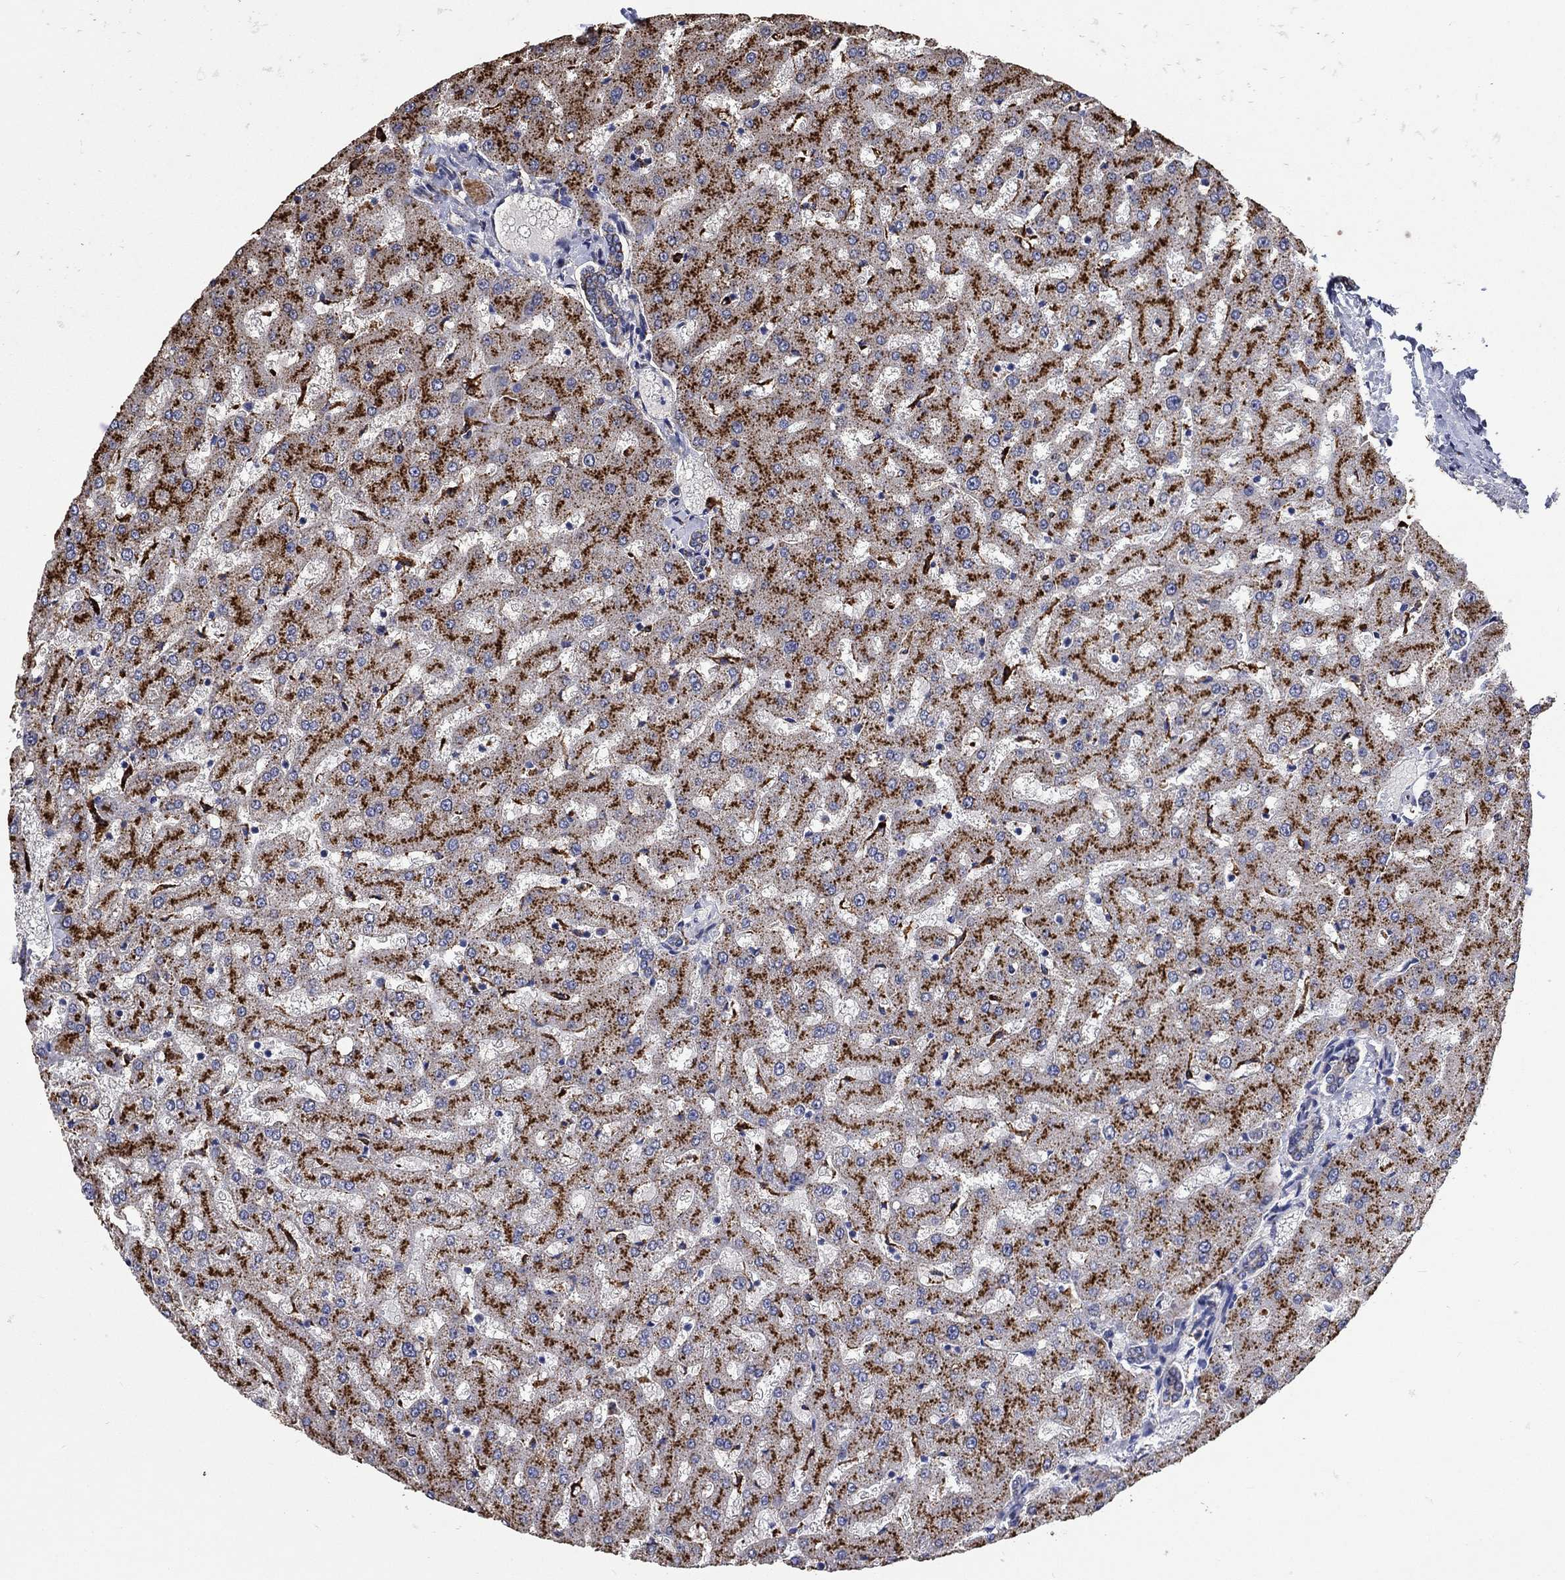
{"staining": {"intensity": "moderate", "quantity": ">75%", "location": "cytoplasmic/membranous"}, "tissue": "liver", "cell_type": "Cholangiocytes", "image_type": "normal", "snomed": [{"axis": "morphology", "description": "Normal tissue, NOS"}, {"axis": "topography", "description": "Liver"}], "caption": "Moderate cytoplasmic/membranous staining for a protein is appreciated in approximately >75% of cholangiocytes of normal liver using immunohistochemistry.", "gene": "CTSB", "patient": {"sex": "female", "age": 50}}